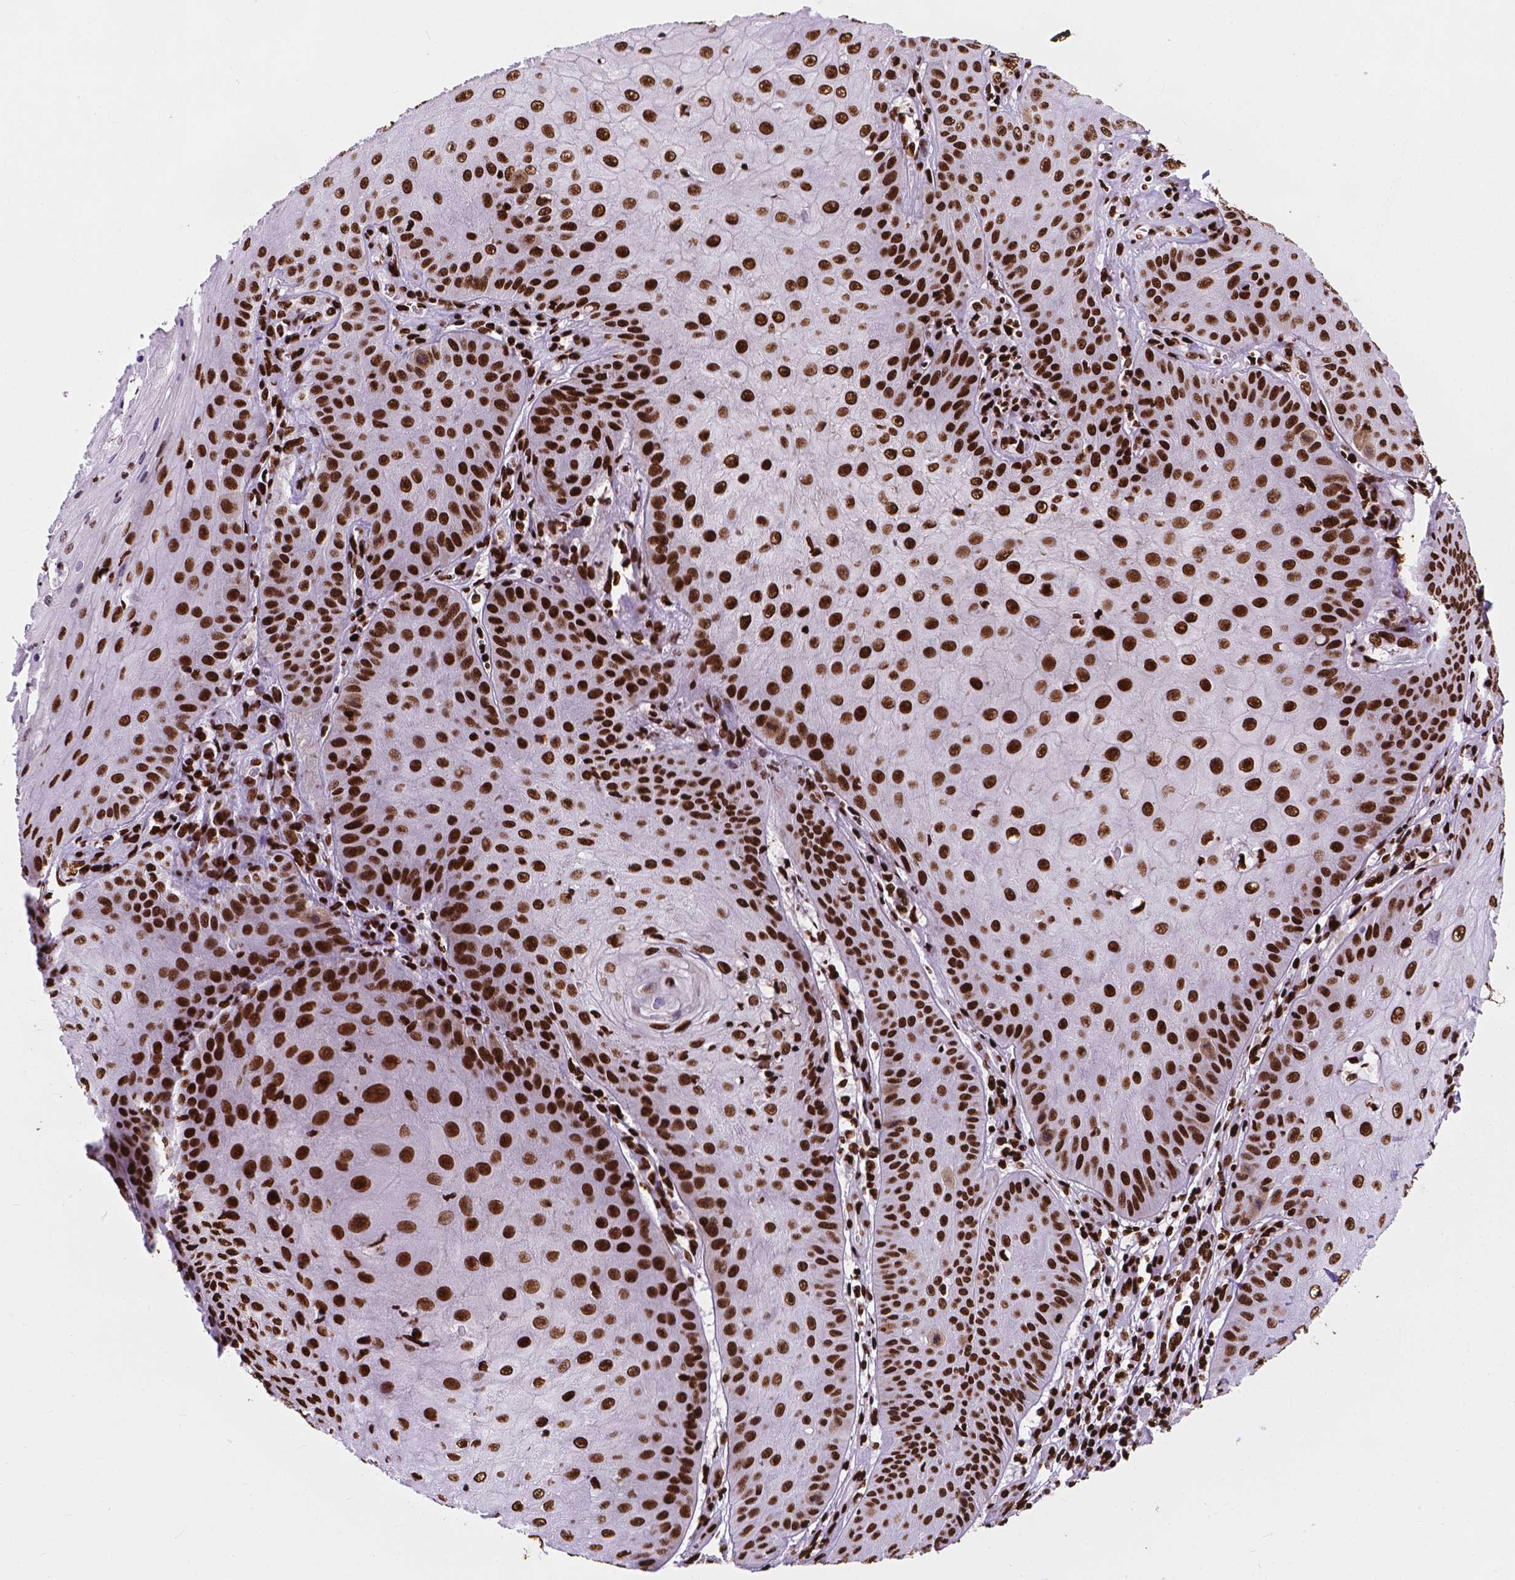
{"staining": {"intensity": "strong", "quantity": ">75%", "location": "nuclear"}, "tissue": "skin cancer", "cell_type": "Tumor cells", "image_type": "cancer", "snomed": [{"axis": "morphology", "description": "Squamous cell carcinoma, NOS"}, {"axis": "topography", "description": "Skin"}], "caption": "Immunohistochemistry (IHC) (DAB) staining of human skin squamous cell carcinoma demonstrates strong nuclear protein positivity in approximately >75% of tumor cells.", "gene": "SMIM5", "patient": {"sex": "male", "age": 70}}